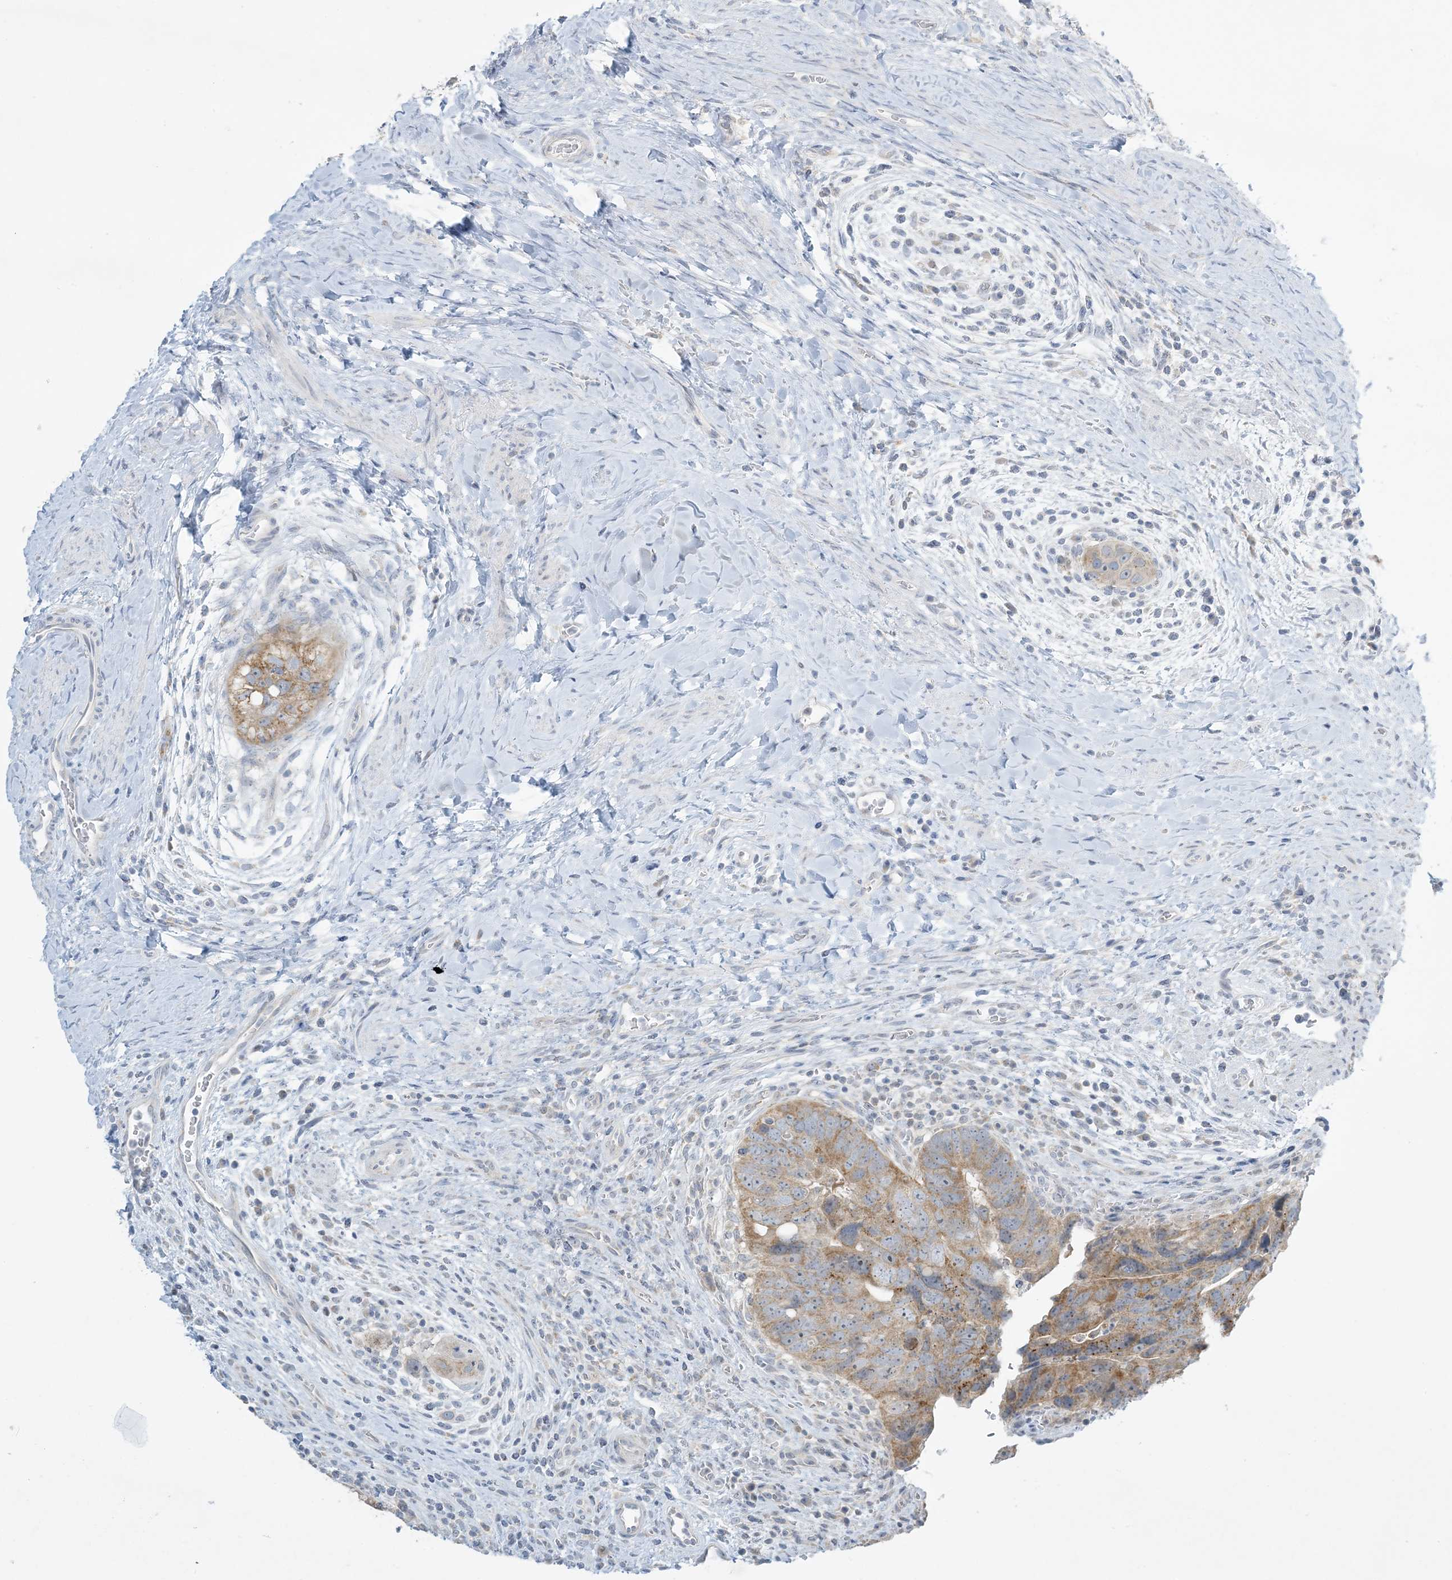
{"staining": {"intensity": "moderate", "quantity": ">75%", "location": "cytoplasmic/membranous"}, "tissue": "colorectal cancer", "cell_type": "Tumor cells", "image_type": "cancer", "snomed": [{"axis": "morphology", "description": "Adenocarcinoma, NOS"}, {"axis": "topography", "description": "Rectum"}], "caption": "High-power microscopy captured an immunohistochemistry (IHC) histopathology image of colorectal adenocarcinoma, revealing moderate cytoplasmic/membranous positivity in about >75% of tumor cells.", "gene": "MRPS18A", "patient": {"sex": "male", "age": 59}}